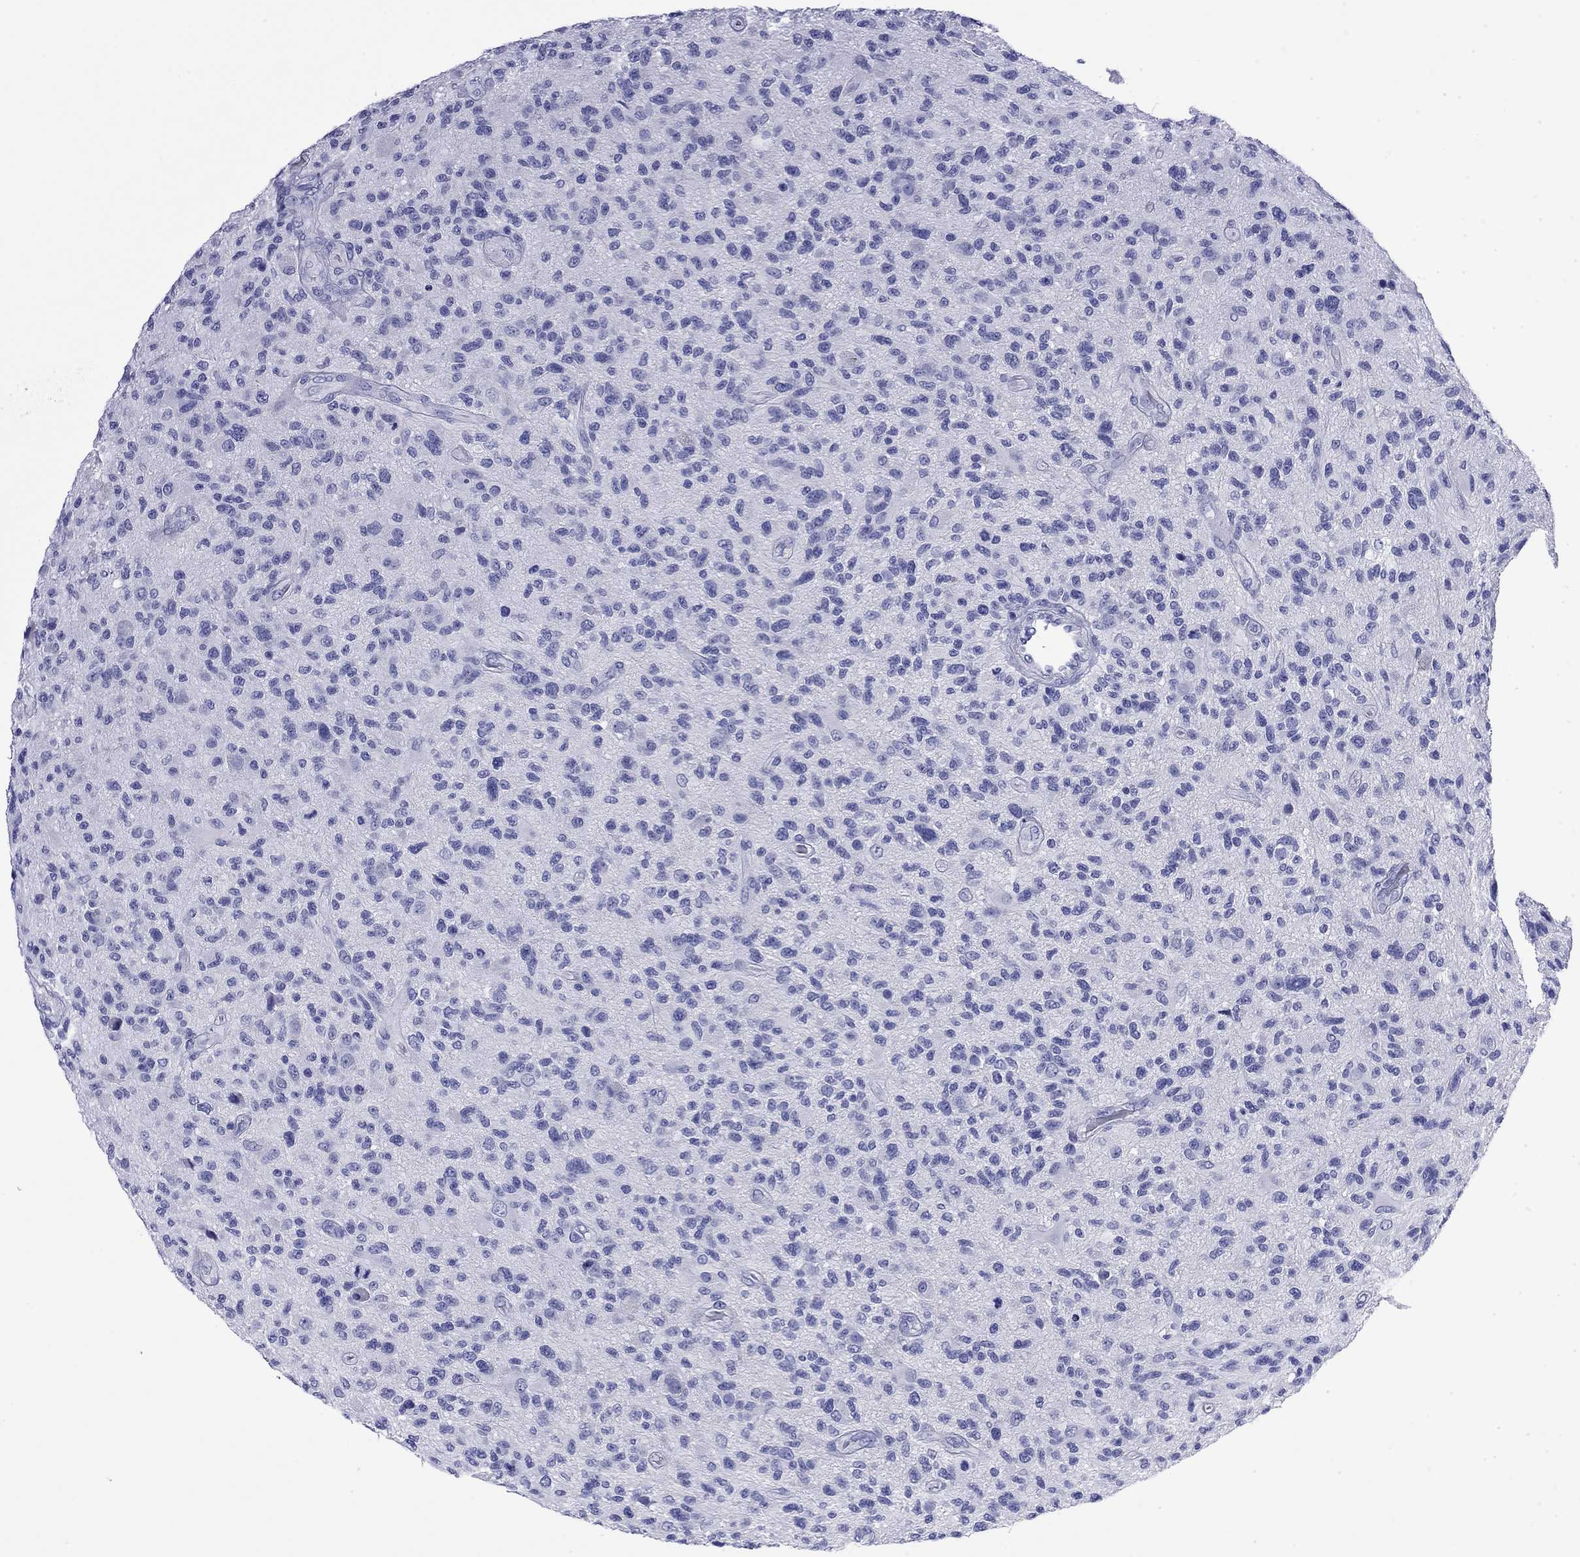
{"staining": {"intensity": "negative", "quantity": "none", "location": "none"}, "tissue": "glioma", "cell_type": "Tumor cells", "image_type": "cancer", "snomed": [{"axis": "morphology", "description": "Glioma, malignant, High grade"}, {"axis": "topography", "description": "Brain"}], "caption": "This image is of glioma stained with immunohistochemistry (IHC) to label a protein in brown with the nuclei are counter-stained blue. There is no expression in tumor cells.", "gene": "FIGLA", "patient": {"sex": "male", "age": 47}}